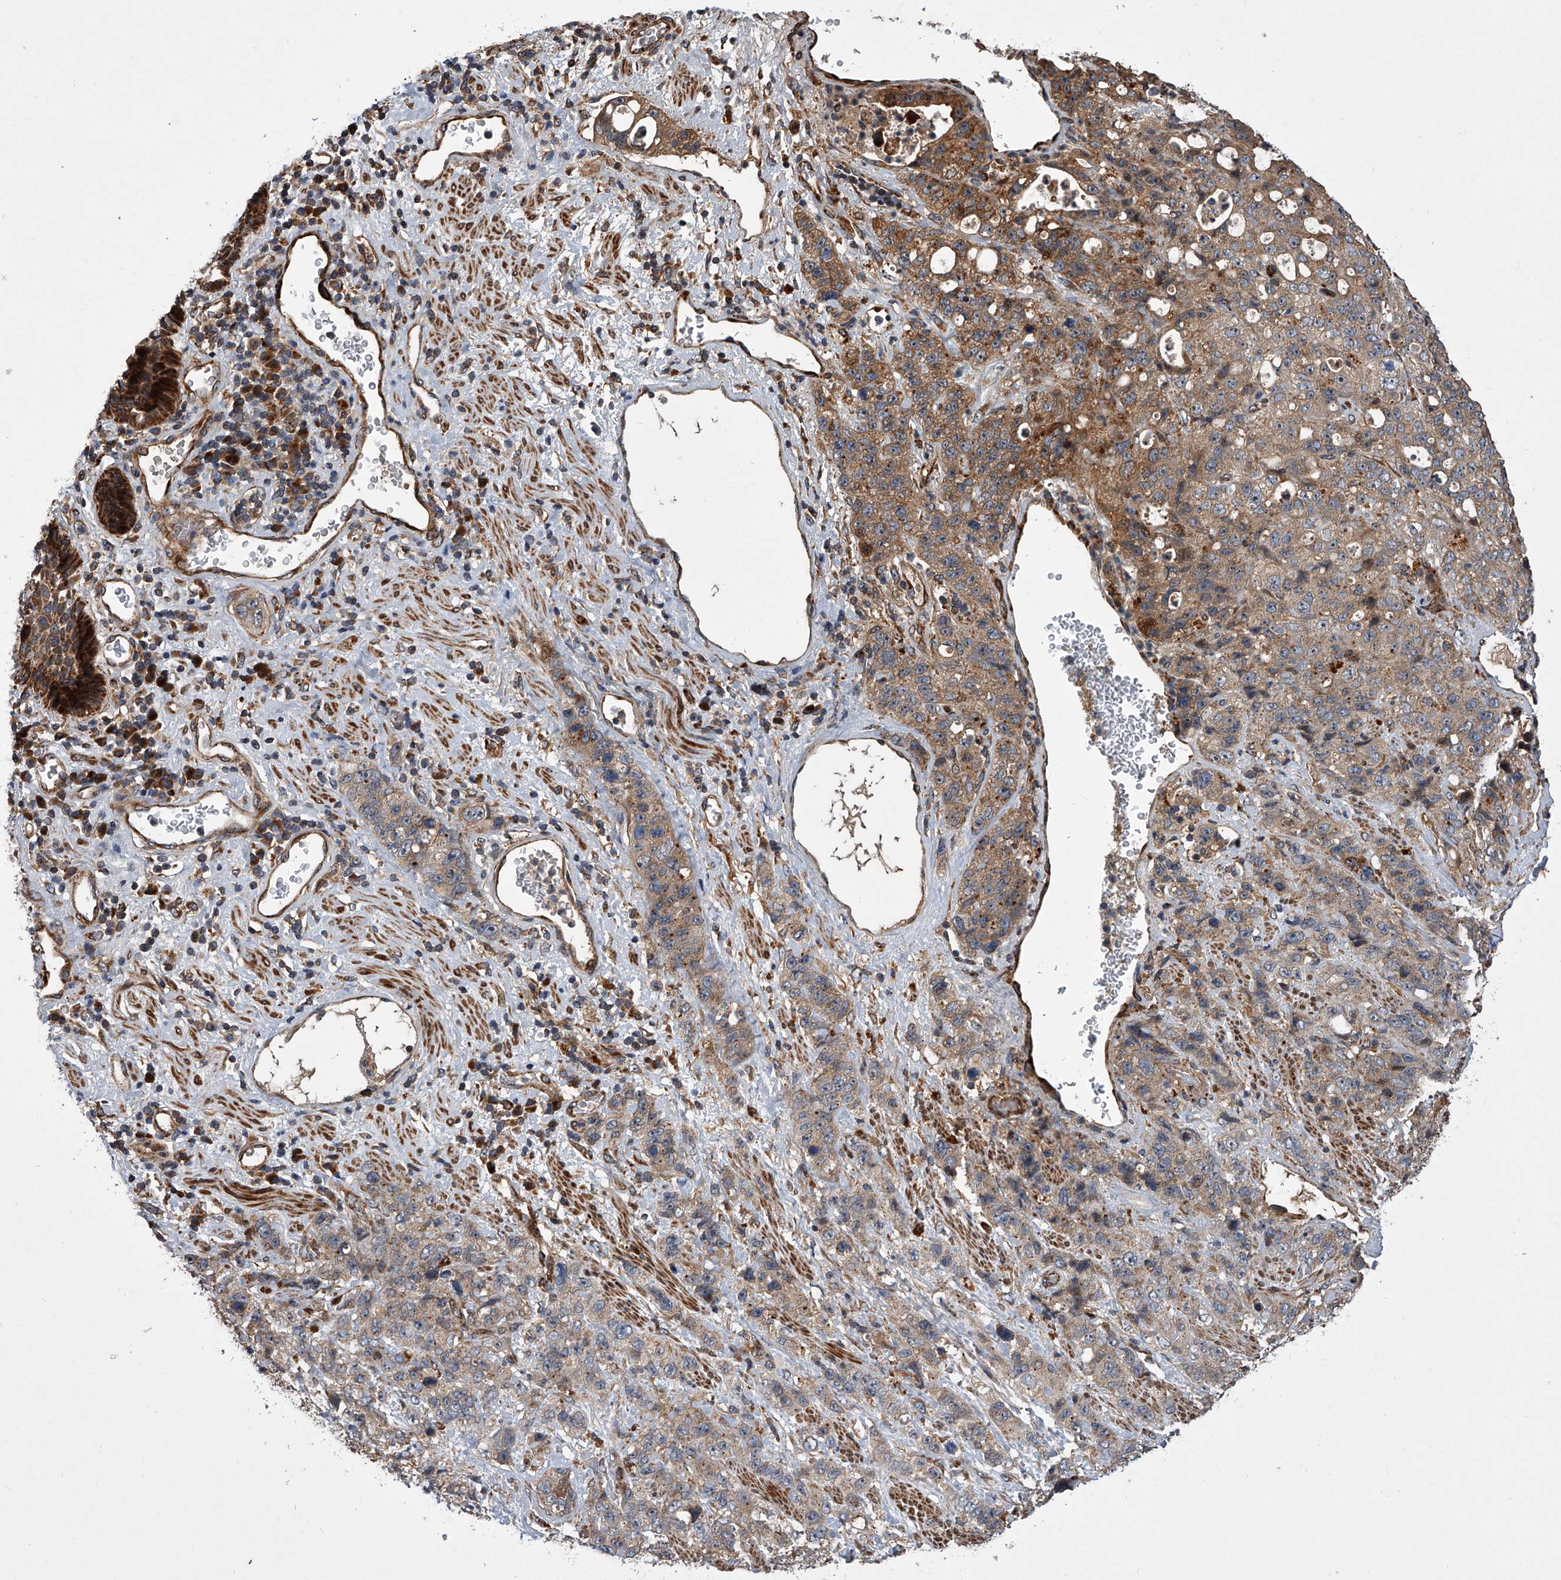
{"staining": {"intensity": "moderate", "quantity": "25%-75%", "location": "cytoplasmic/membranous"}, "tissue": "stomach cancer", "cell_type": "Tumor cells", "image_type": "cancer", "snomed": [{"axis": "morphology", "description": "Adenocarcinoma, NOS"}, {"axis": "topography", "description": "Stomach"}], "caption": "Human stomach cancer (adenocarcinoma) stained with a brown dye exhibits moderate cytoplasmic/membranous positive staining in approximately 25%-75% of tumor cells.", "gene": "USP47", "patient": {"sex": "male", "age": 48}}